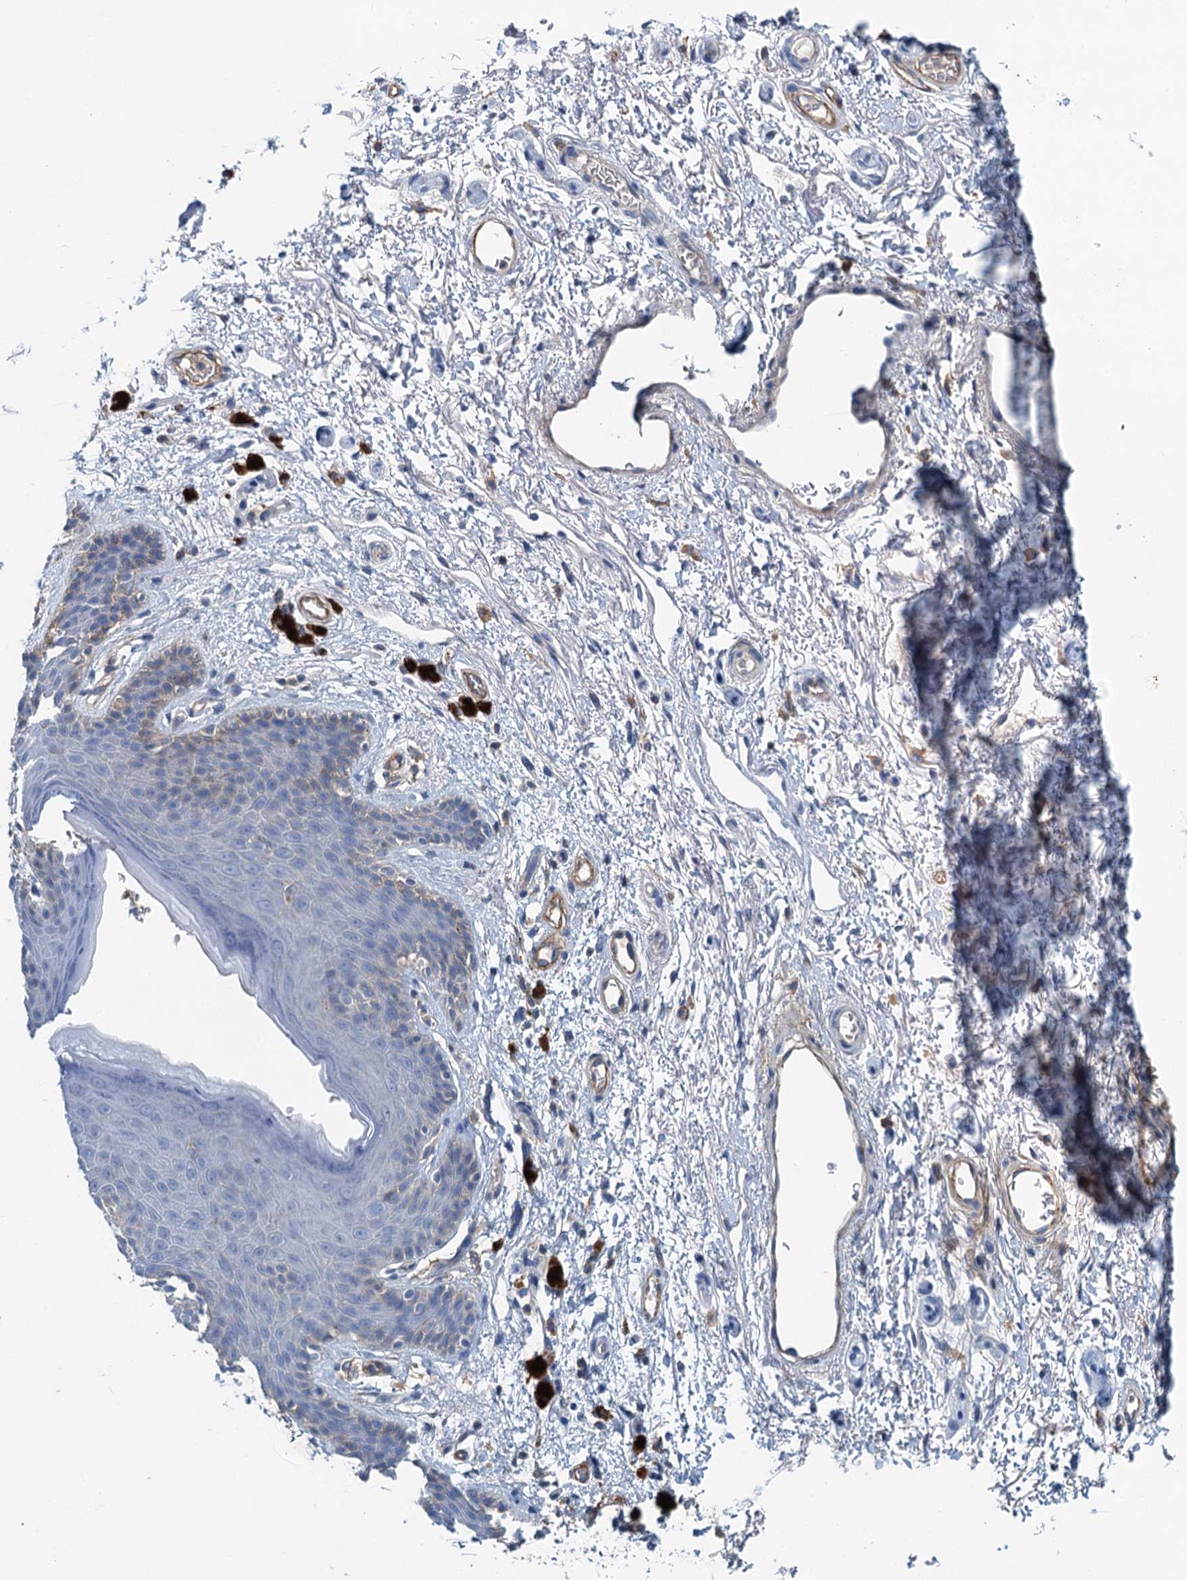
{"staining": {"intensity": "negative", "quantity": "none", "location": "none"}, "tissue": "skin", "cell_type": "Epidermal cells", "image_type": "normal", "snomed": [{"axis": "morphology", "description": "Normal tissue, NOS"}, {"axis": "topography", "description": "Anal"}], "caption": "The photomicrograph demonstrates no staining of epidermal cells in unremarkable skin.", "gene": "THAP10", "patient": {"sex": "female", "age": 46}}